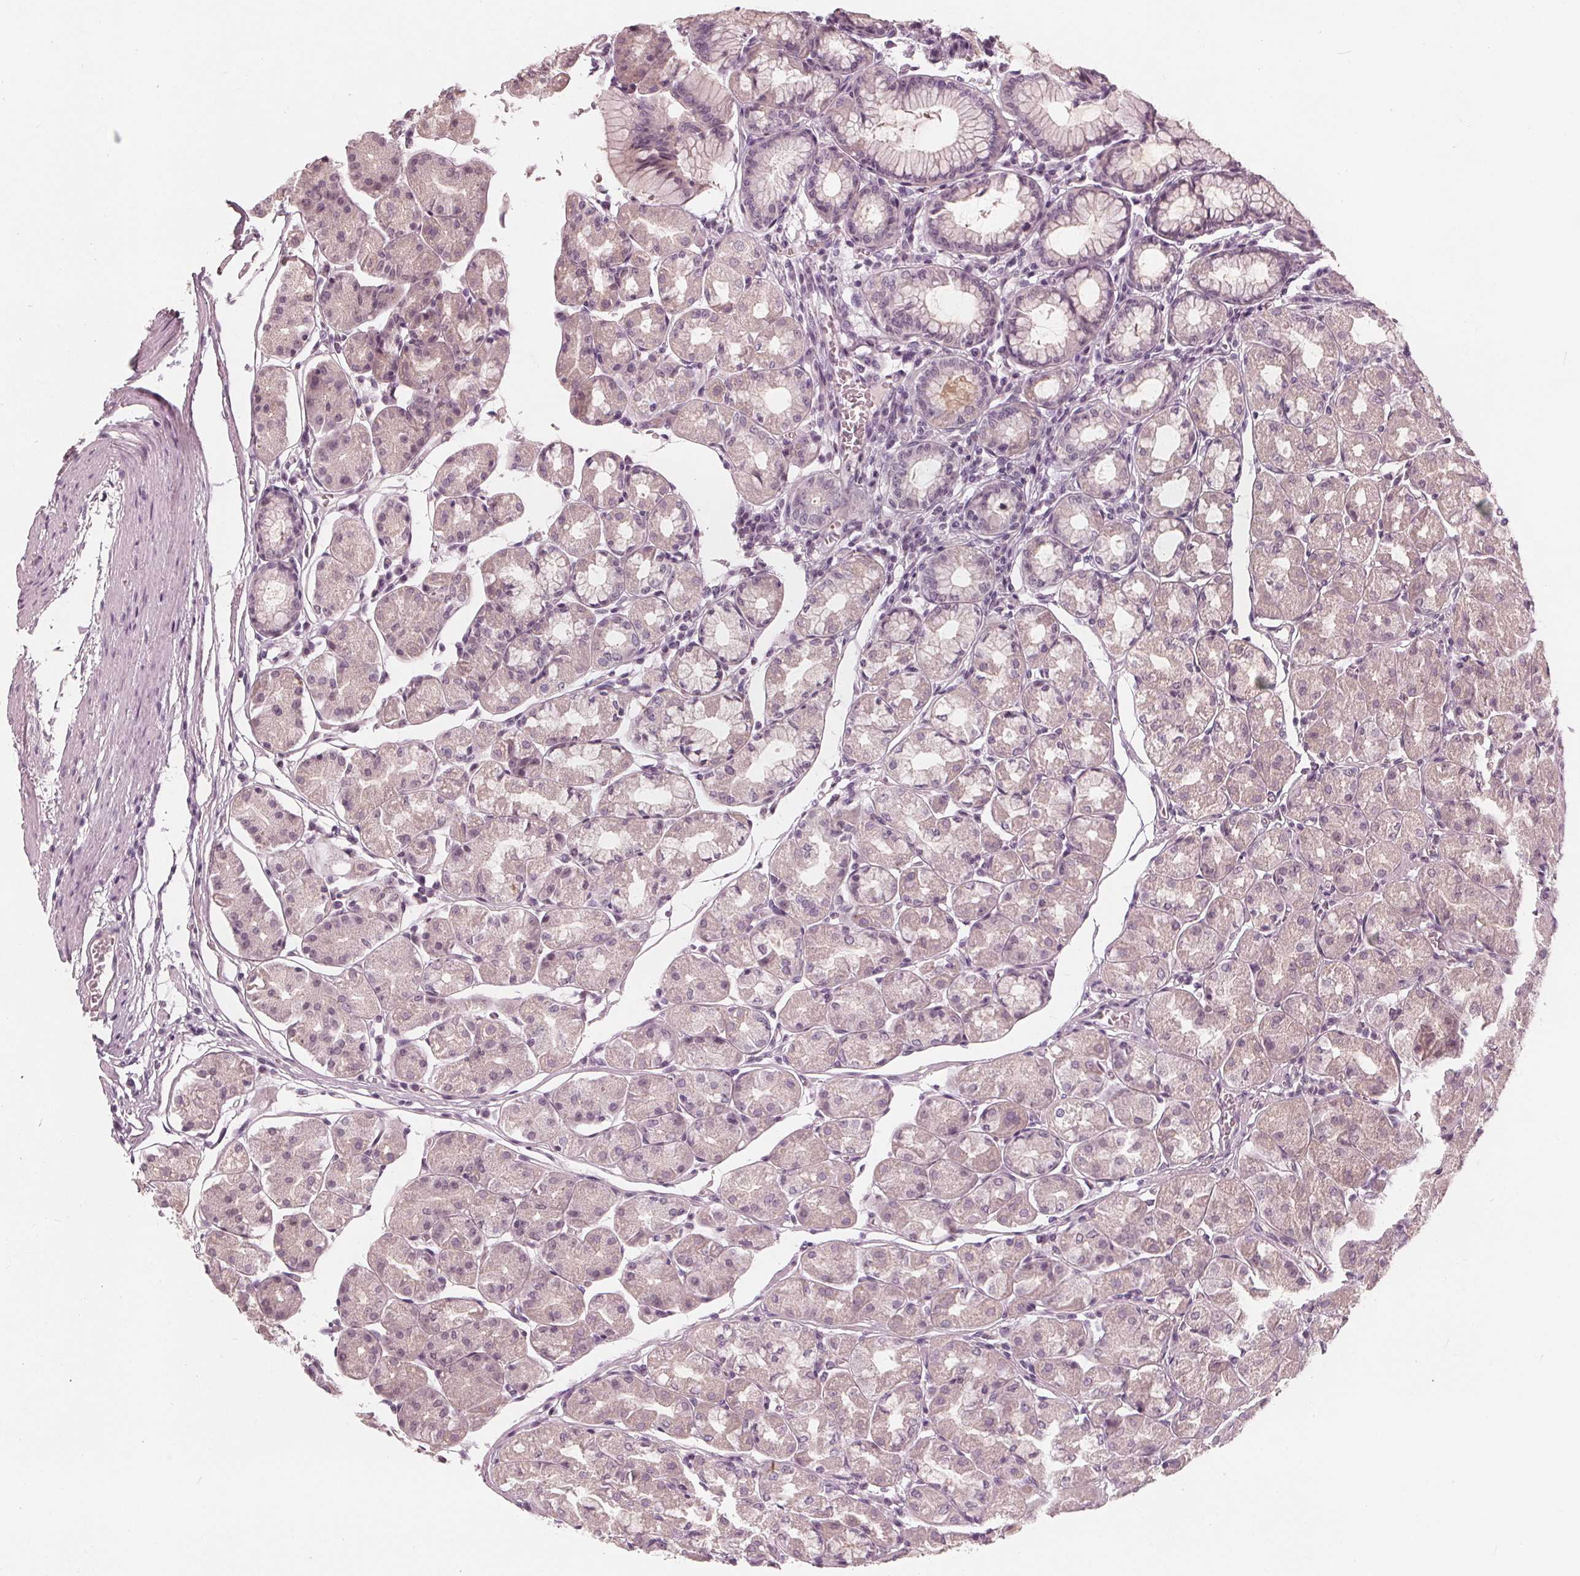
{"staining": {"intensity": "negative", "quantity": "none", "location": "none"}, "tissue": "stomach", "cell_type": "Glandular cells", "image_type": "normal", "snomed": [{"axis": "morphology", "description": "Normal tissue, NOS"}, {"axis": "topography", "description": "Stomach"}], "caption": "An immunohistochemistry image of normal stomach is shown. There is no staining in glandular cells of stomach. (DAB (3,3'-diaminobenzidine) IHC with hematoxylin counter stain).", "gene": "SAT2", "patient": {"sex": "male", "age": 55}}